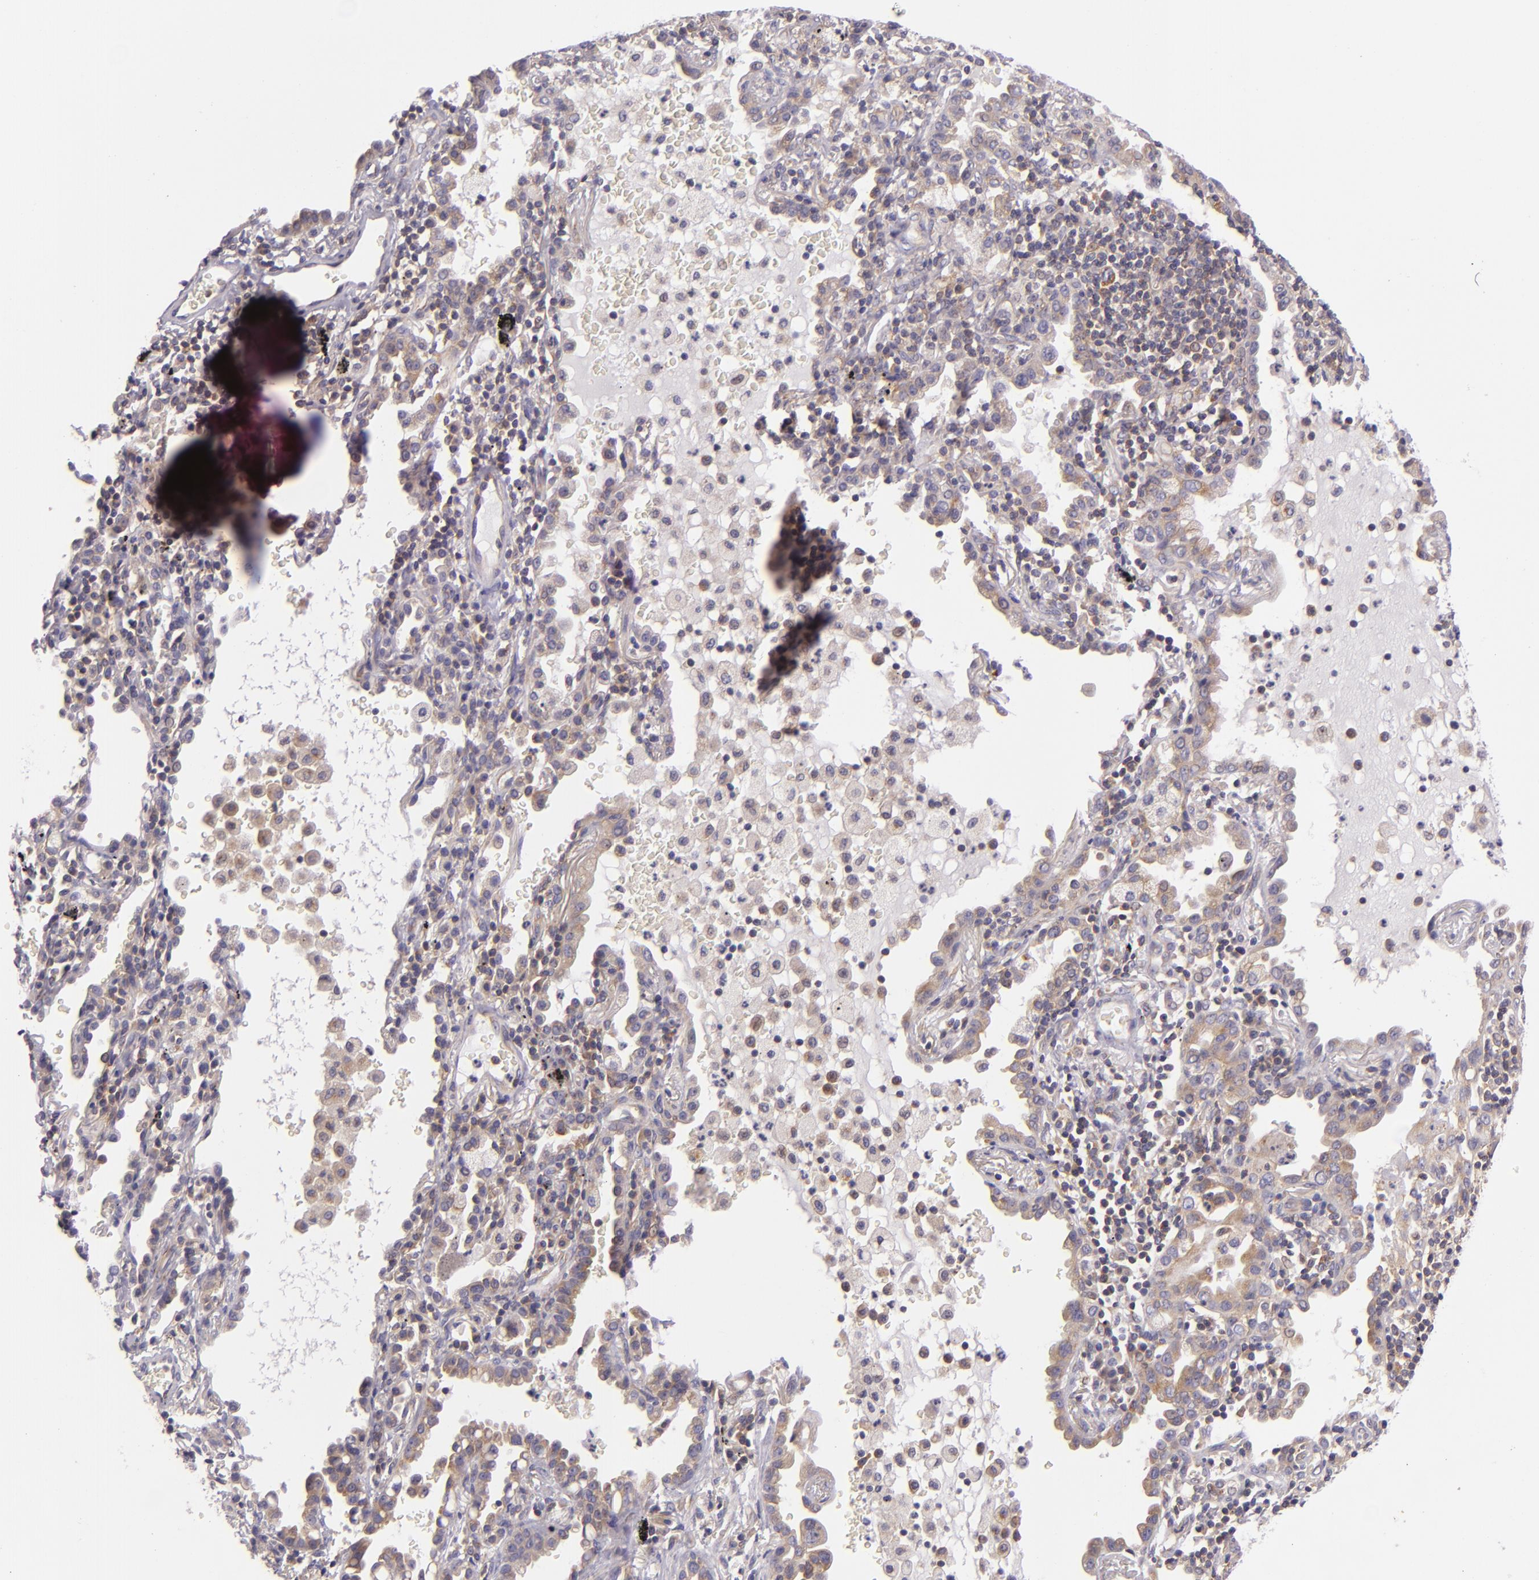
{"staining": {"intensity": "weak", "quantity": "25%-75%", "location": "cytoplasmic/membranous"}, "tissue": "lung cancer", "cell_type": "Tumor cells", "image_type": "cancer", "snomed": [{"axis": "morphology", "description": "Adenocarcinoma, NOS"}, {"axis": "topography", "description": "Lung"}], "caption": "Immunohistochemical staining of lung adenocarcinoma reveals weak cytoplasmic/membranous protein staining in about 25%-75% of tumor cells.", "gene": "UPF3B", "patient": {"sex": "female", "age": 50}}